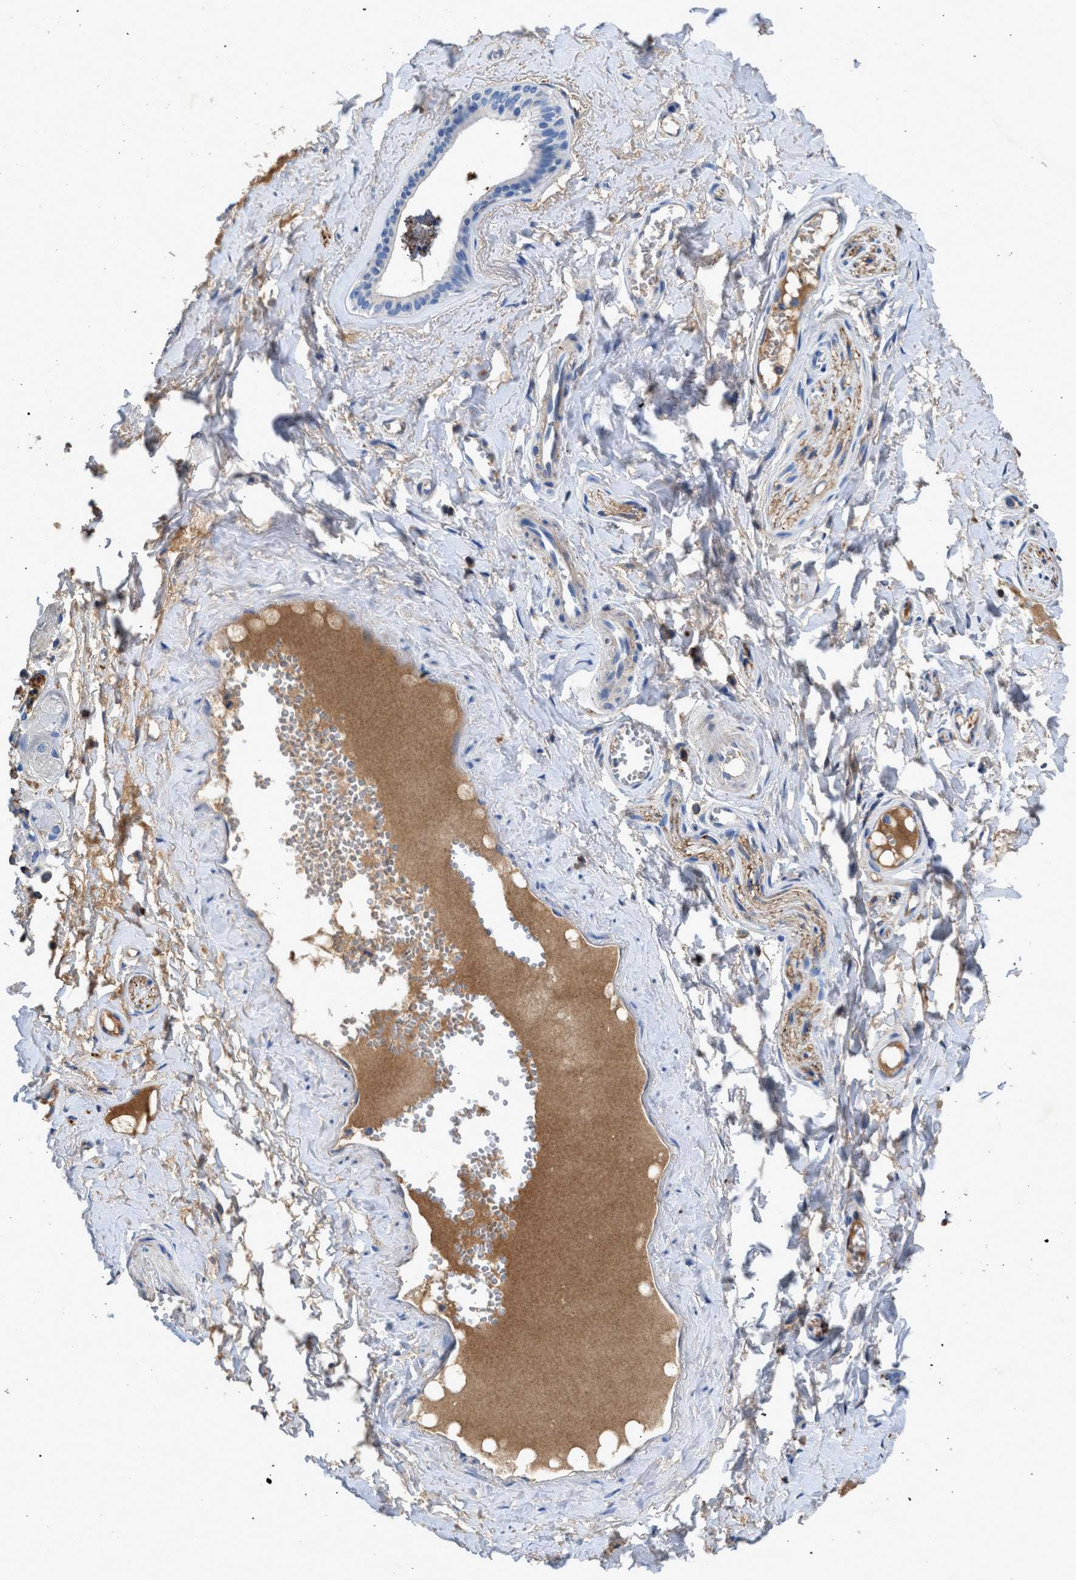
{"staining": {"intensity": "moderate", "quantity": "<25%", "location": "cytoplasmic/membranous"}, "tissue": "adipose tissue", "cell_type": "Adipocytes", "image_type": "normal", "snomed": [{"axis": "morphology", "description": "Normal tissue, NOS"}, {"axis": "morphology", "description": "Inflammation, NOS"}, {"axis": "topography", "description": "Salivary gland"}, {"axis": "topography", "description": "Peripheral nerve tissue"}], "caption": "This photomicrograph reveals benign adipose tissue stained with IHC to label a protein in brown. The cytoplasmic/membranous of adipocytes show moderate positivity for the protein. Nuclei are counter-stained blue.", "gene": "KCNQ4", "patient": {"sex": "female", "age": 75}}